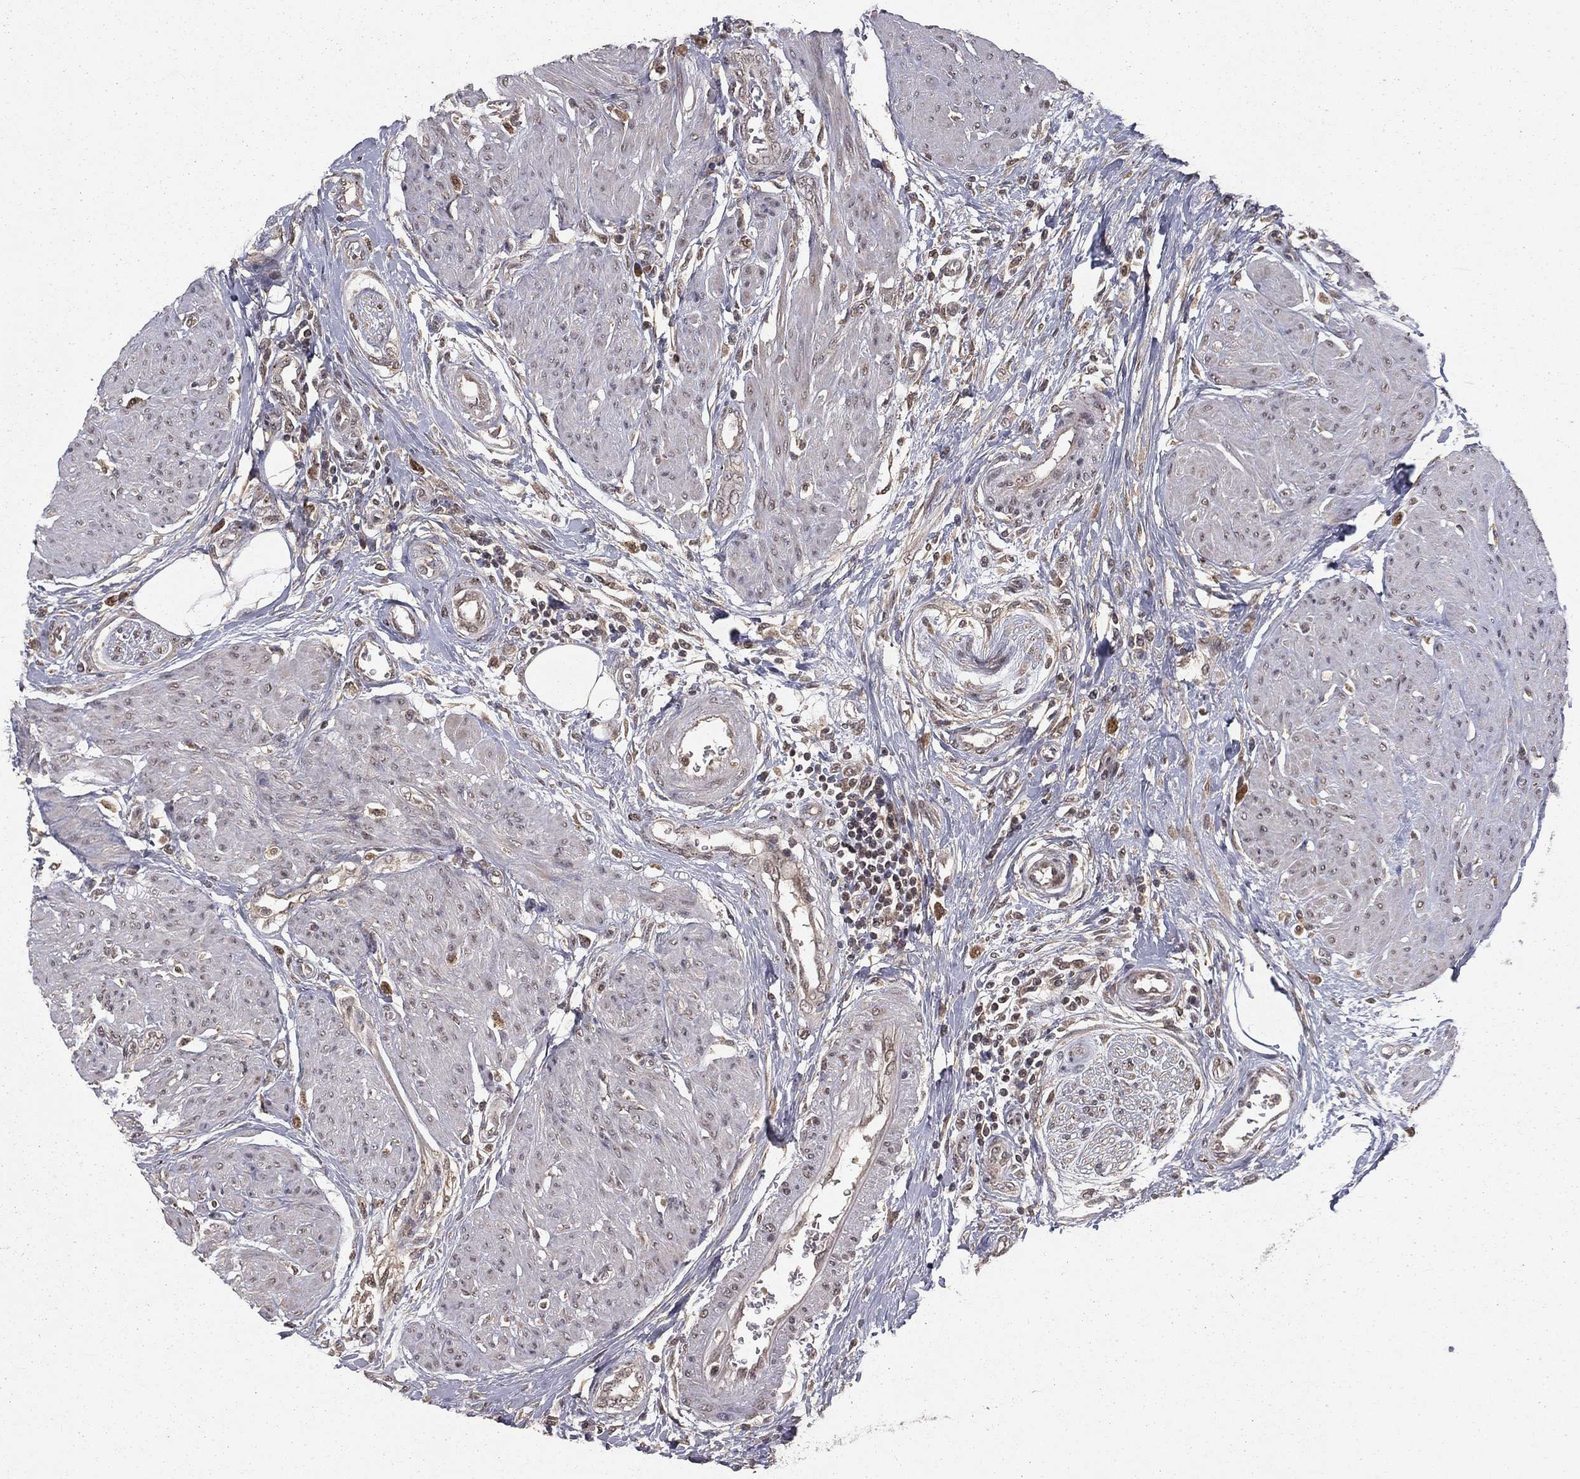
{"staining": {"intensity": "negative", "quantity": "none", "location": "none"}, "tissue": "urothelial cancer", "cell_type": "Tumor cells", "image_type": "cancer", "snomed": [{"axis": "morphology", "description": "Urothelial carcinoma, High grade"}, {"axis": "topography", "description": "Urinary bladder"}], "caption": "Tumor cells show no significant positivity in urothelial cancer.", "gene": "ZDHHC15", "patient": {"sex": "male", "age": 35}}